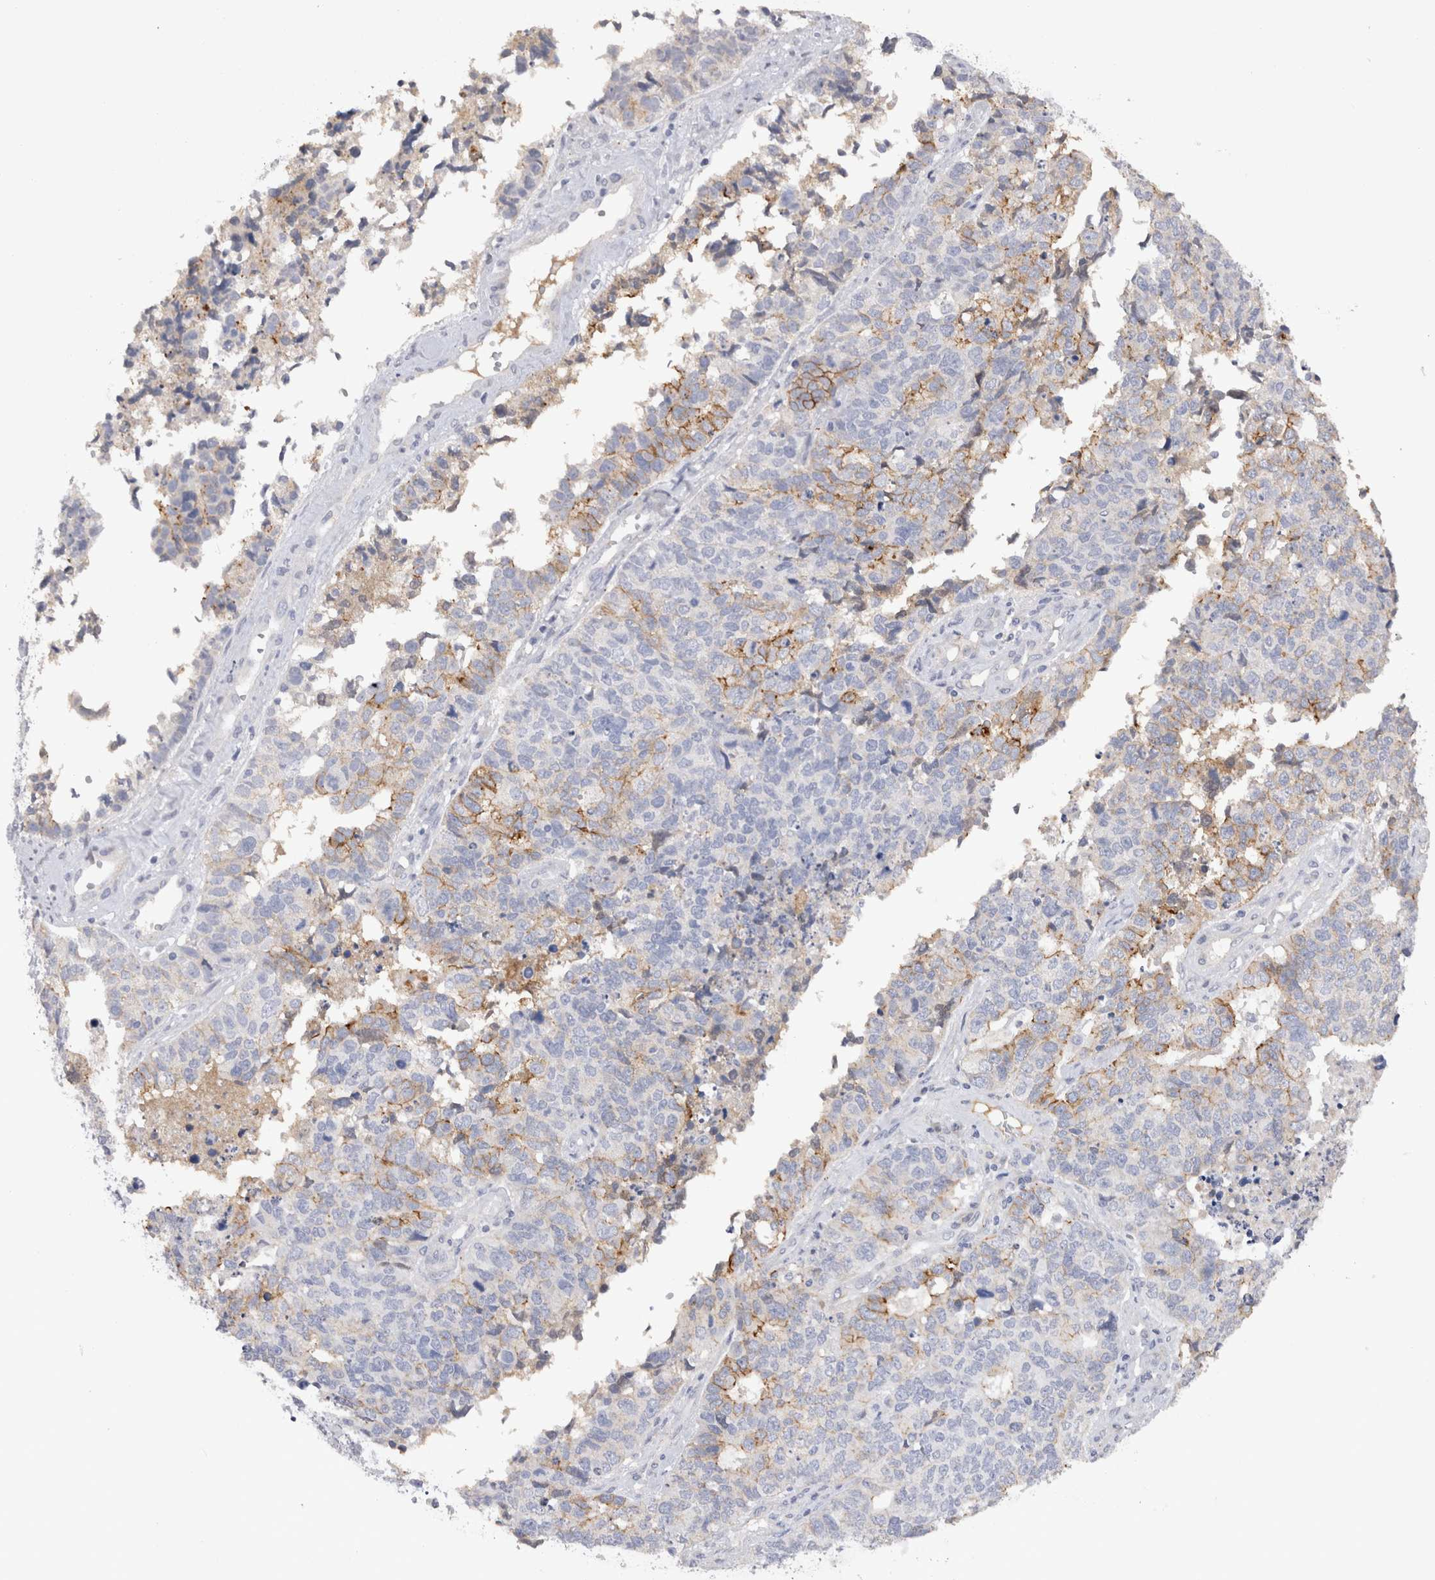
{"staining": {"intensity": "moderate", "quantity": "<25%", "location": "cytoplasmic/membranous"}, "tissue": "cervical cancer", "cell_type": "Tumor cells", "image_type": "cancer", "snomed": [{"axis": "morphology", "description": "Squamous cell carcinoma, NOS"}, {"axis": "topography", "description": "Cervix"}], "caption": "This is an image of immunohistochemistry (IHC) staining of cervical cancer (squamous cell carcinoma), which shows moderate positivity in the cytoplasmic/membranous of tumor cells.", "gene": "CDH6", "patient": {"sex": "female", "age": 63}}